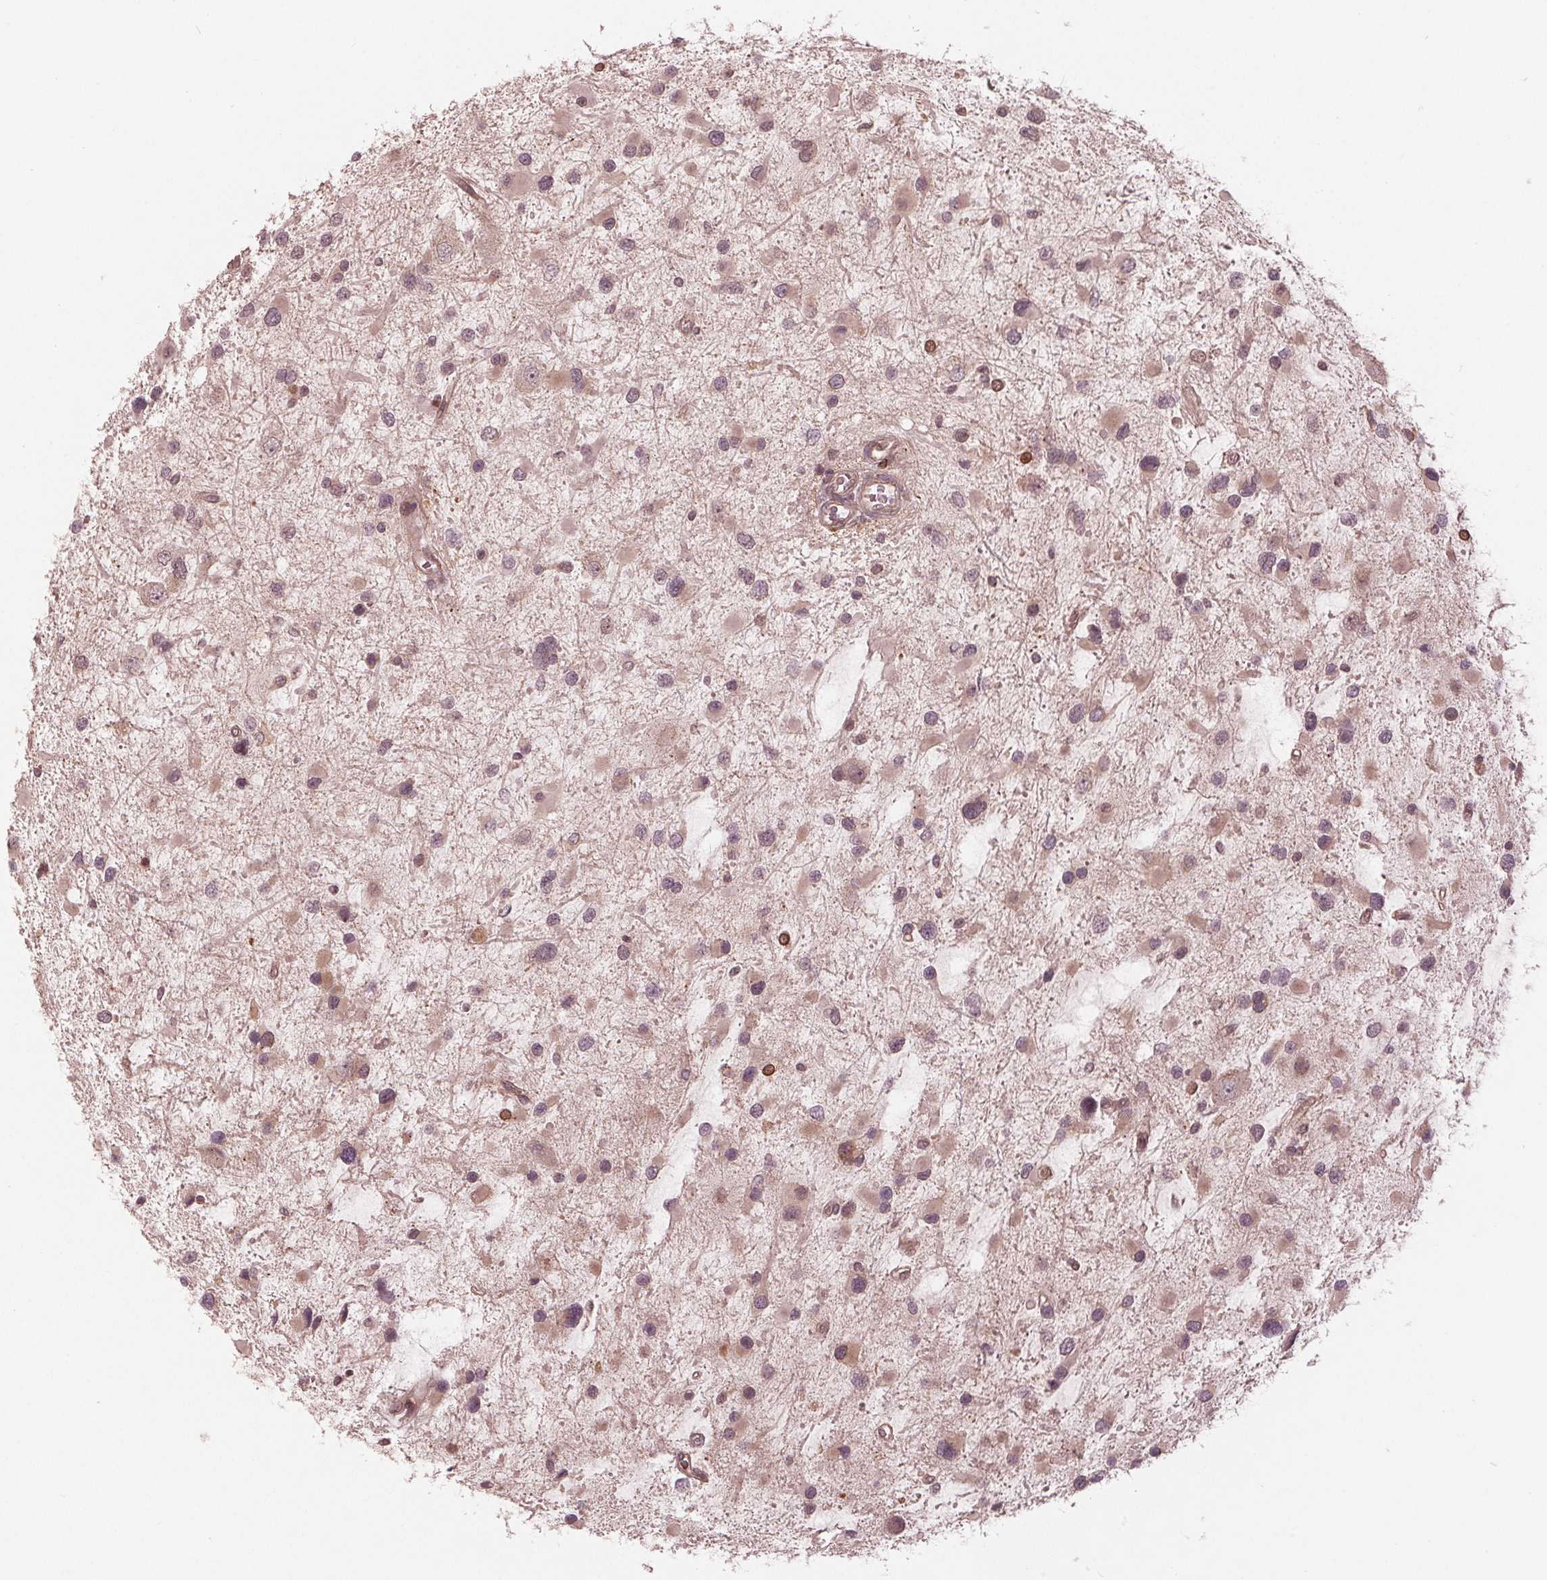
{"staining": {"intensity": "moderate", "quantity": "25%-75%", "location": "nuclear"}, "tissue": "glioma", "cell_type": "Tumor cells", "image_type": "cancer", "snomed": [{"axis": "morphology", "description": "Glioma, malignant, Low grade"}, {"axis": "topography", "description": "Brain"}], "caption": "Glioma stained with immunohistochemistry shows moderate nuclear staining in approximately 25%-75% of tumor cells.", "gene": "ZNF471", "patient": {"sex": "female", "age": 32}}